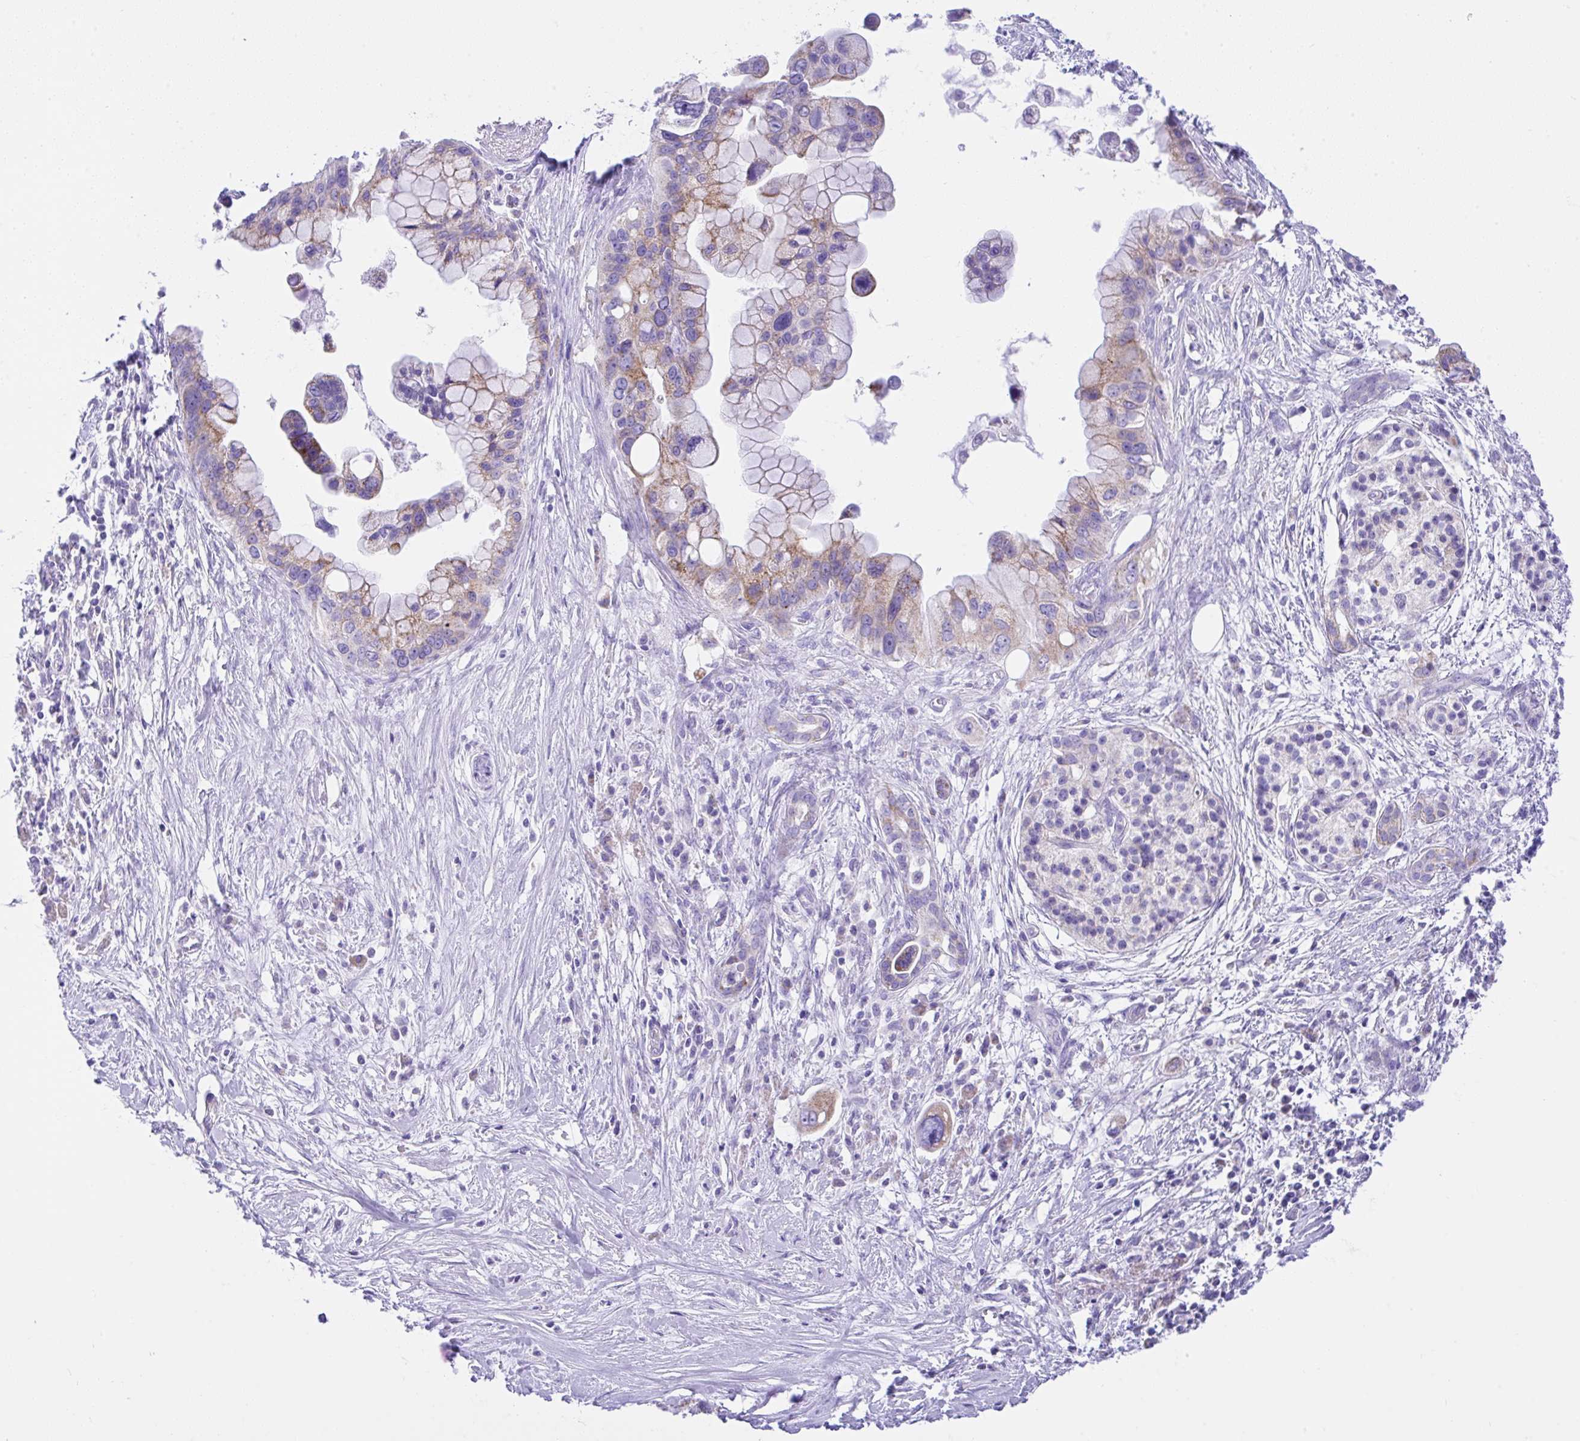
{"staining": {"intensity": "moderate", "quantity": "<25%", "location": "cytoplasmic/membranous"}, "tissue": "pancreatic cancer", "cell_type": "Tumor cells", "image_type": "cancer", "snomed": [{"axis": "morphology", "description": "Adenocarcinoma, NOS"}, {"axis": "topography", "description": "Pancreas"}], "caption": "Protein staining by IHC exhibits moderate cytoplasmic/membranous staining in about <25% of tumor cells in pancreatic cancer (adenocarcinoma). Using DAB (brown) and hematoxylin (blue) stains, captured at high magnification using brightfield microscopy.", "gene": "SLC13A1", "patient": {"sex": "female", "age": 83}}